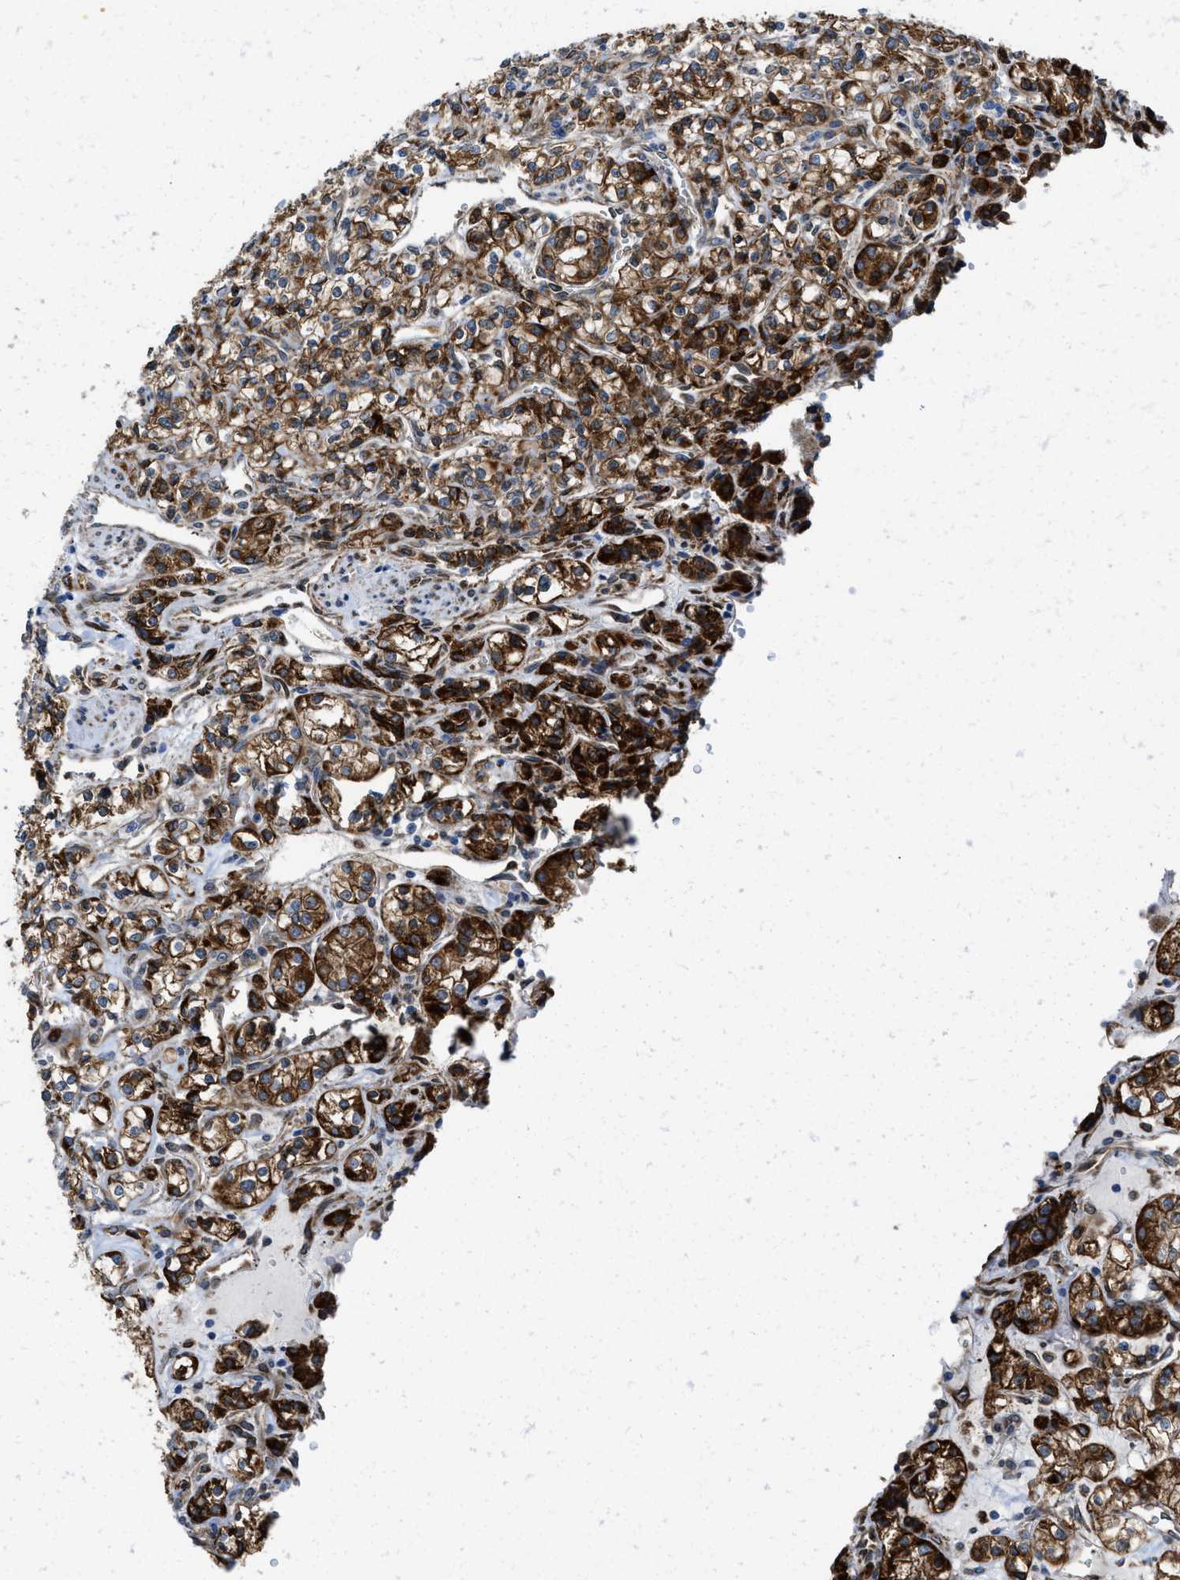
{"staining": {"intensity": "strong", "quantity": ">75%", "location": "cytoplasmic/membranous"}, "tissue": "renal cancer", "cell_type": "Tumor cells", "image_type": "cancer", "snomed": [{"axis": "morphology", "description": "Adenocarcinoma, NOS"}, {"axis": "topography", "description": "Kidney"}], "caption": "Adenocarcinoma (renal) tissue displays strong cytoplasmic/membranous positivity in approximately >75% of tumor cells, visualized by immunohistochemistry. (DAB (3,3'-diaminobenzidine) = brown stain, brightfield microscopy at high magnification).", "gene": "ERLIN2", "patient": {"sex": "male", "age": 77}}